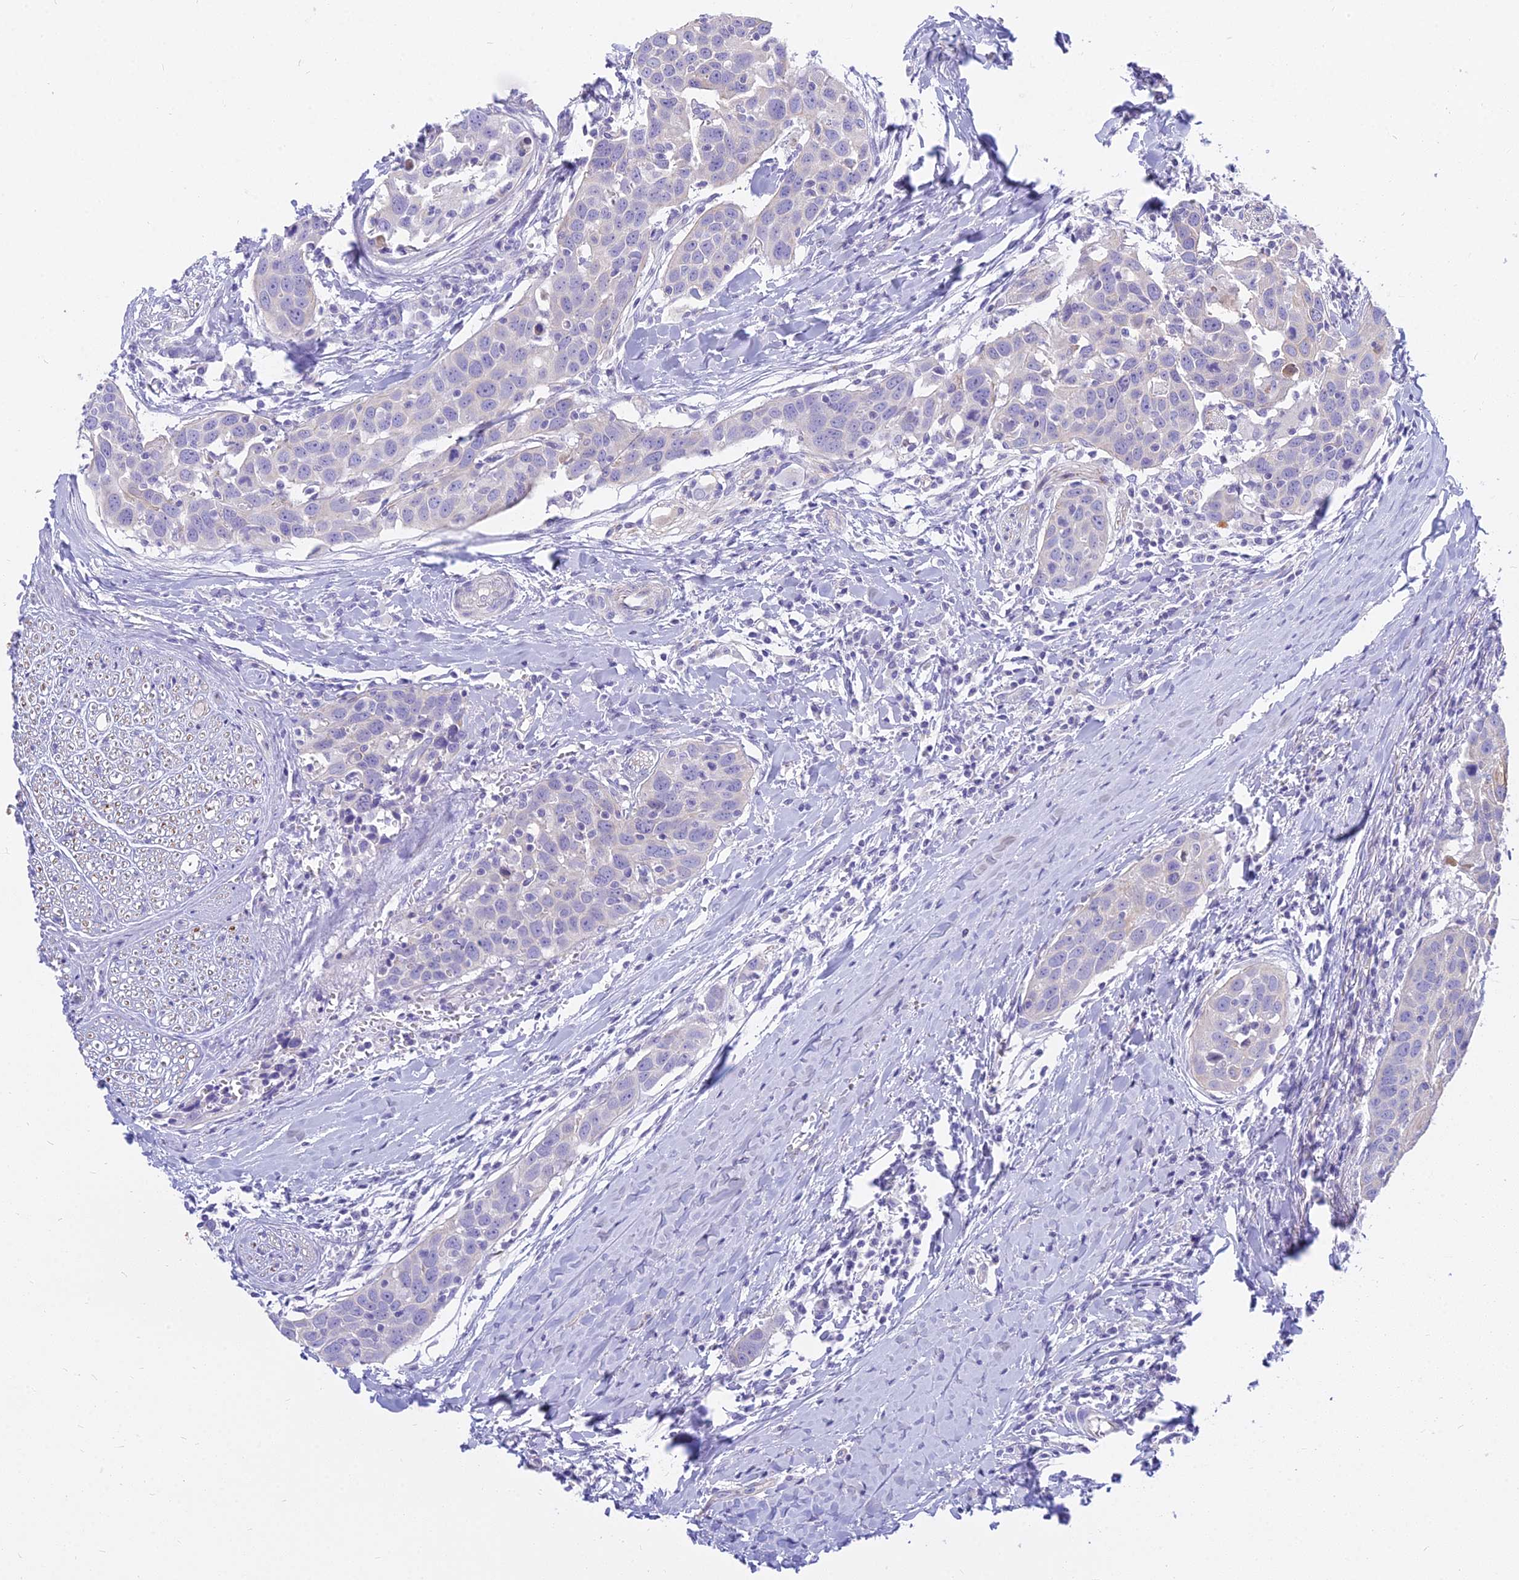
{"staining": {"intensity": "negative", "quantity": "none", "location": "none"}, "tissue": "head and neck cancer", "cell_type": "Tumor cells", "image_type": "cancer", "snomed": [{"axis": "morphology", "description": "Squamous cell carcinoma, NOS"}, {"axis": "topography", "description": "Oral tissue"}, {"axis": "topography", "description": "Head-Neck"}], "caption": "Immunohistochemical staining of squamous cell carcinoma (head and neck) demonstrates no significant expression in tumor cells.", "gene": "SMIM24", "patient": {"sex": "female", "age": 50}}